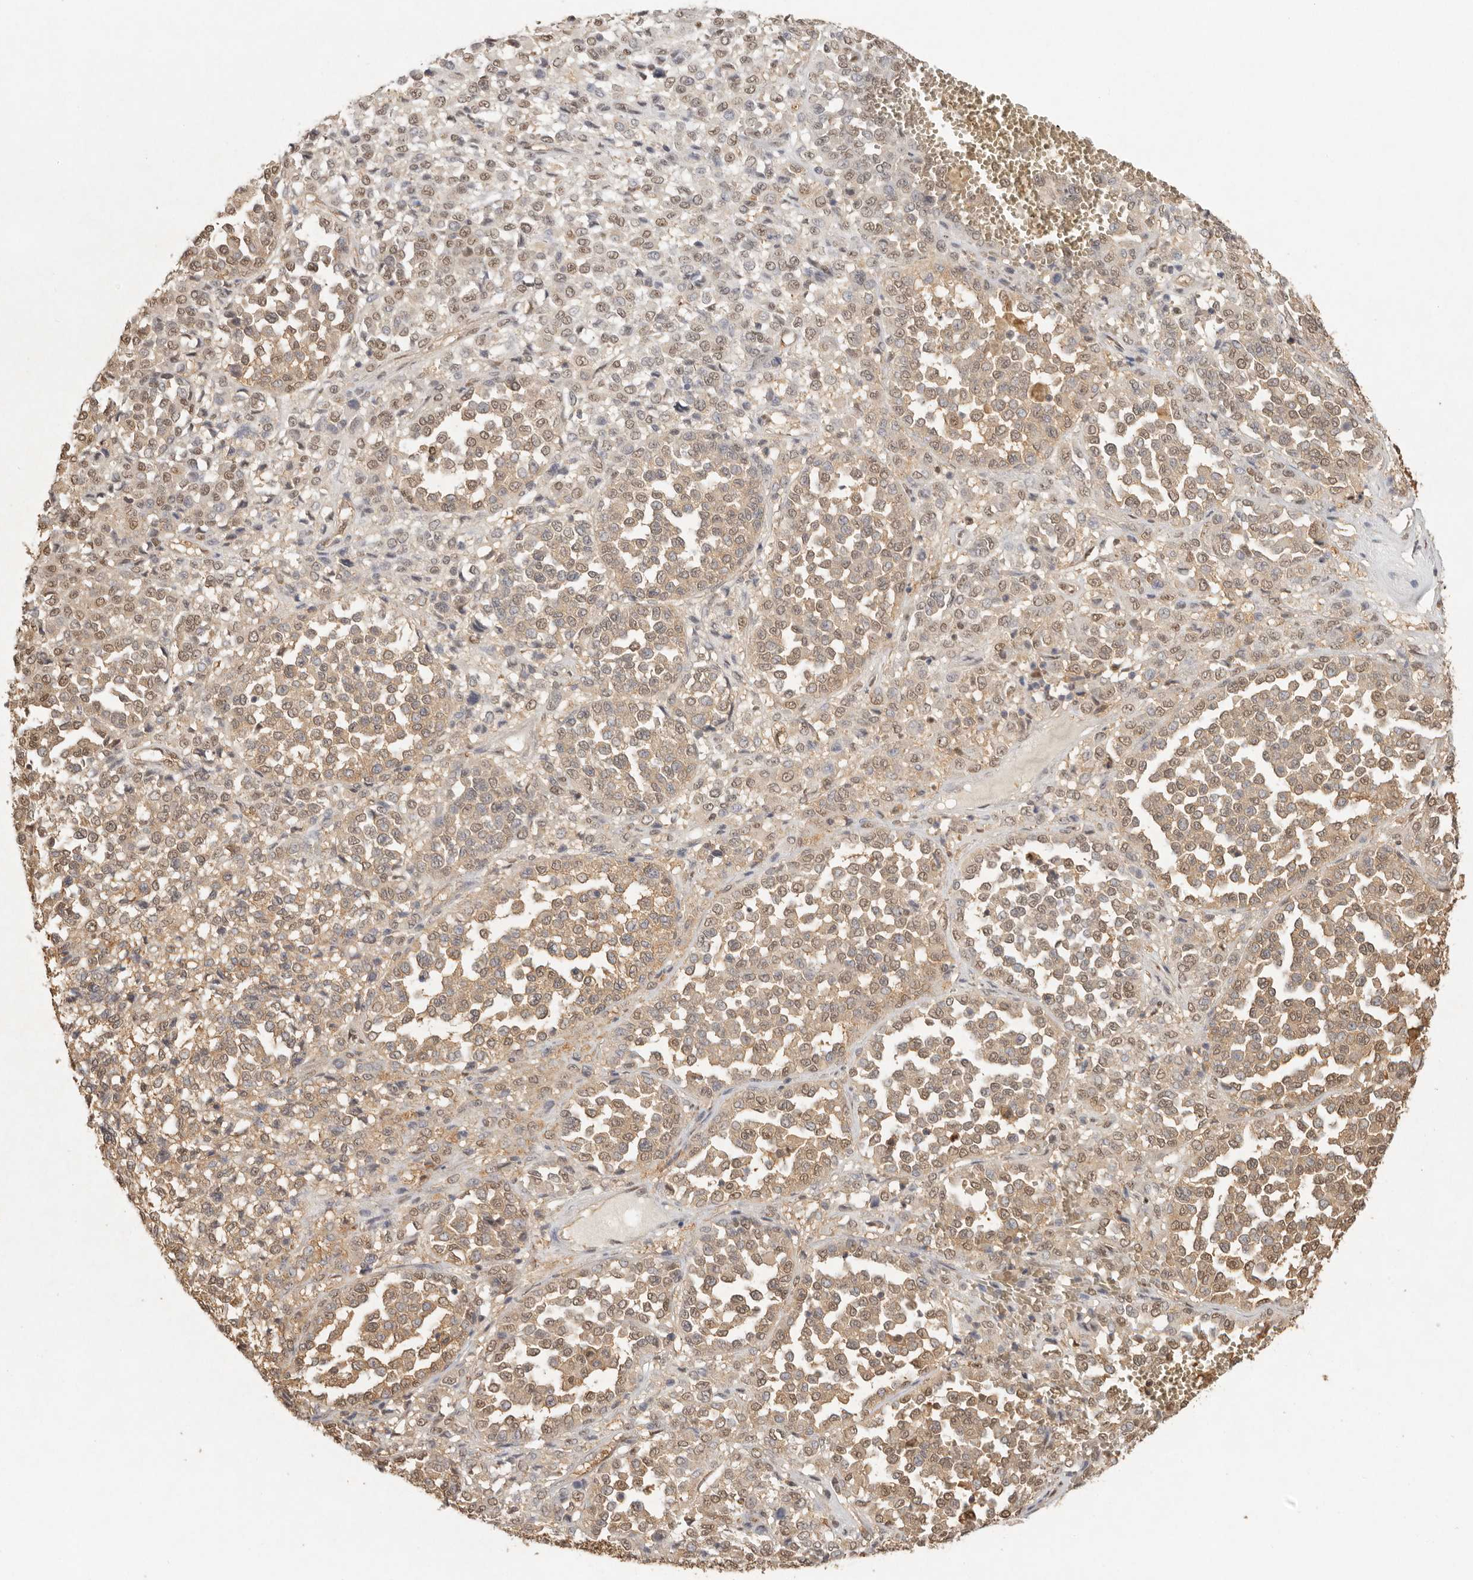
{"staining": {"intensity": "moderate", "quantity": ">75%", "location": "cytoplasmic/membranous,nuclear"}, "tissue": "melanoma", "cell_type": "Tumor cells", "image_type": "cancer", "snomed": [{"axis": "morphology", "description": "Malignant melanoma, Metastatic site"}, {"axis": "topography", "description": "Pancreas"}], "caption": "High-power microscopy captured an immunohistochemistry micrograph of melanoma, revealing moderate cytoplasmic/membranous and nuclear expression in approximately >75% of tumor cells.", "gene": "PSMA5", "patient": {"sex": "female", "age": 30}}